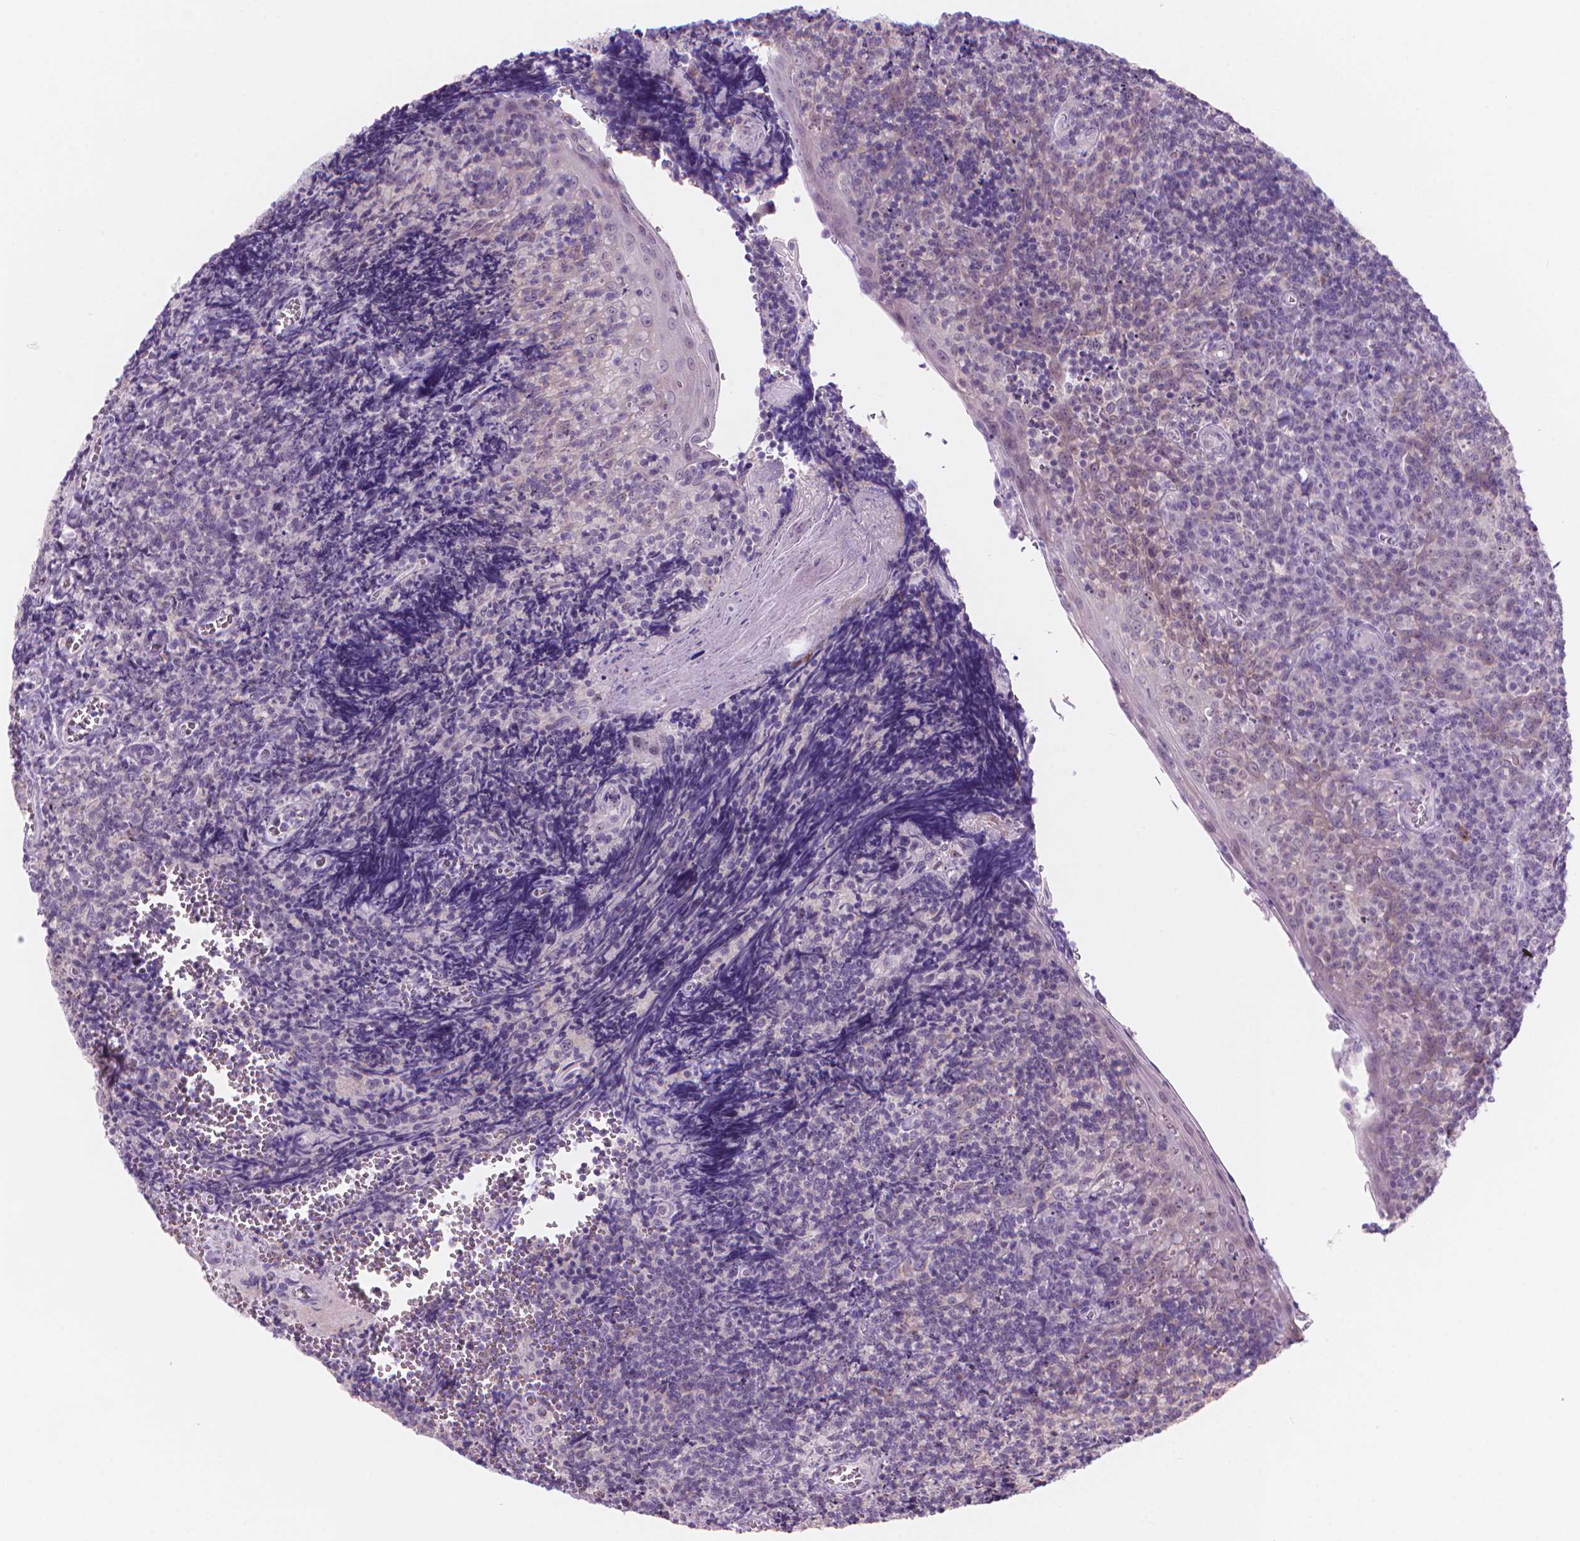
{"staining": {"intensity": "weak", "quantity": "<25%", "location": "cytoplasmic/membranous"}, "tissue": "tonsil", "cell_type": "Germinal center cells", "image_type": "normal", "snomed": [{"axis": "morphology", "description": "Normal tissue, NOS"}, {"axis": "morphology", "description": "Inflammation, NOS"}, {"axis": "topography", "description": "Tonsil"}], "caption": "The micrograph shows no staining of germinal center cells in benign tonsil. (DAB (3,3'-diaminobenzidine) IHC visualized using brightfield microscopy, high magnification).", "gene": "ENSG00000187186", "patient": {"sex": "female", "age": 31}}